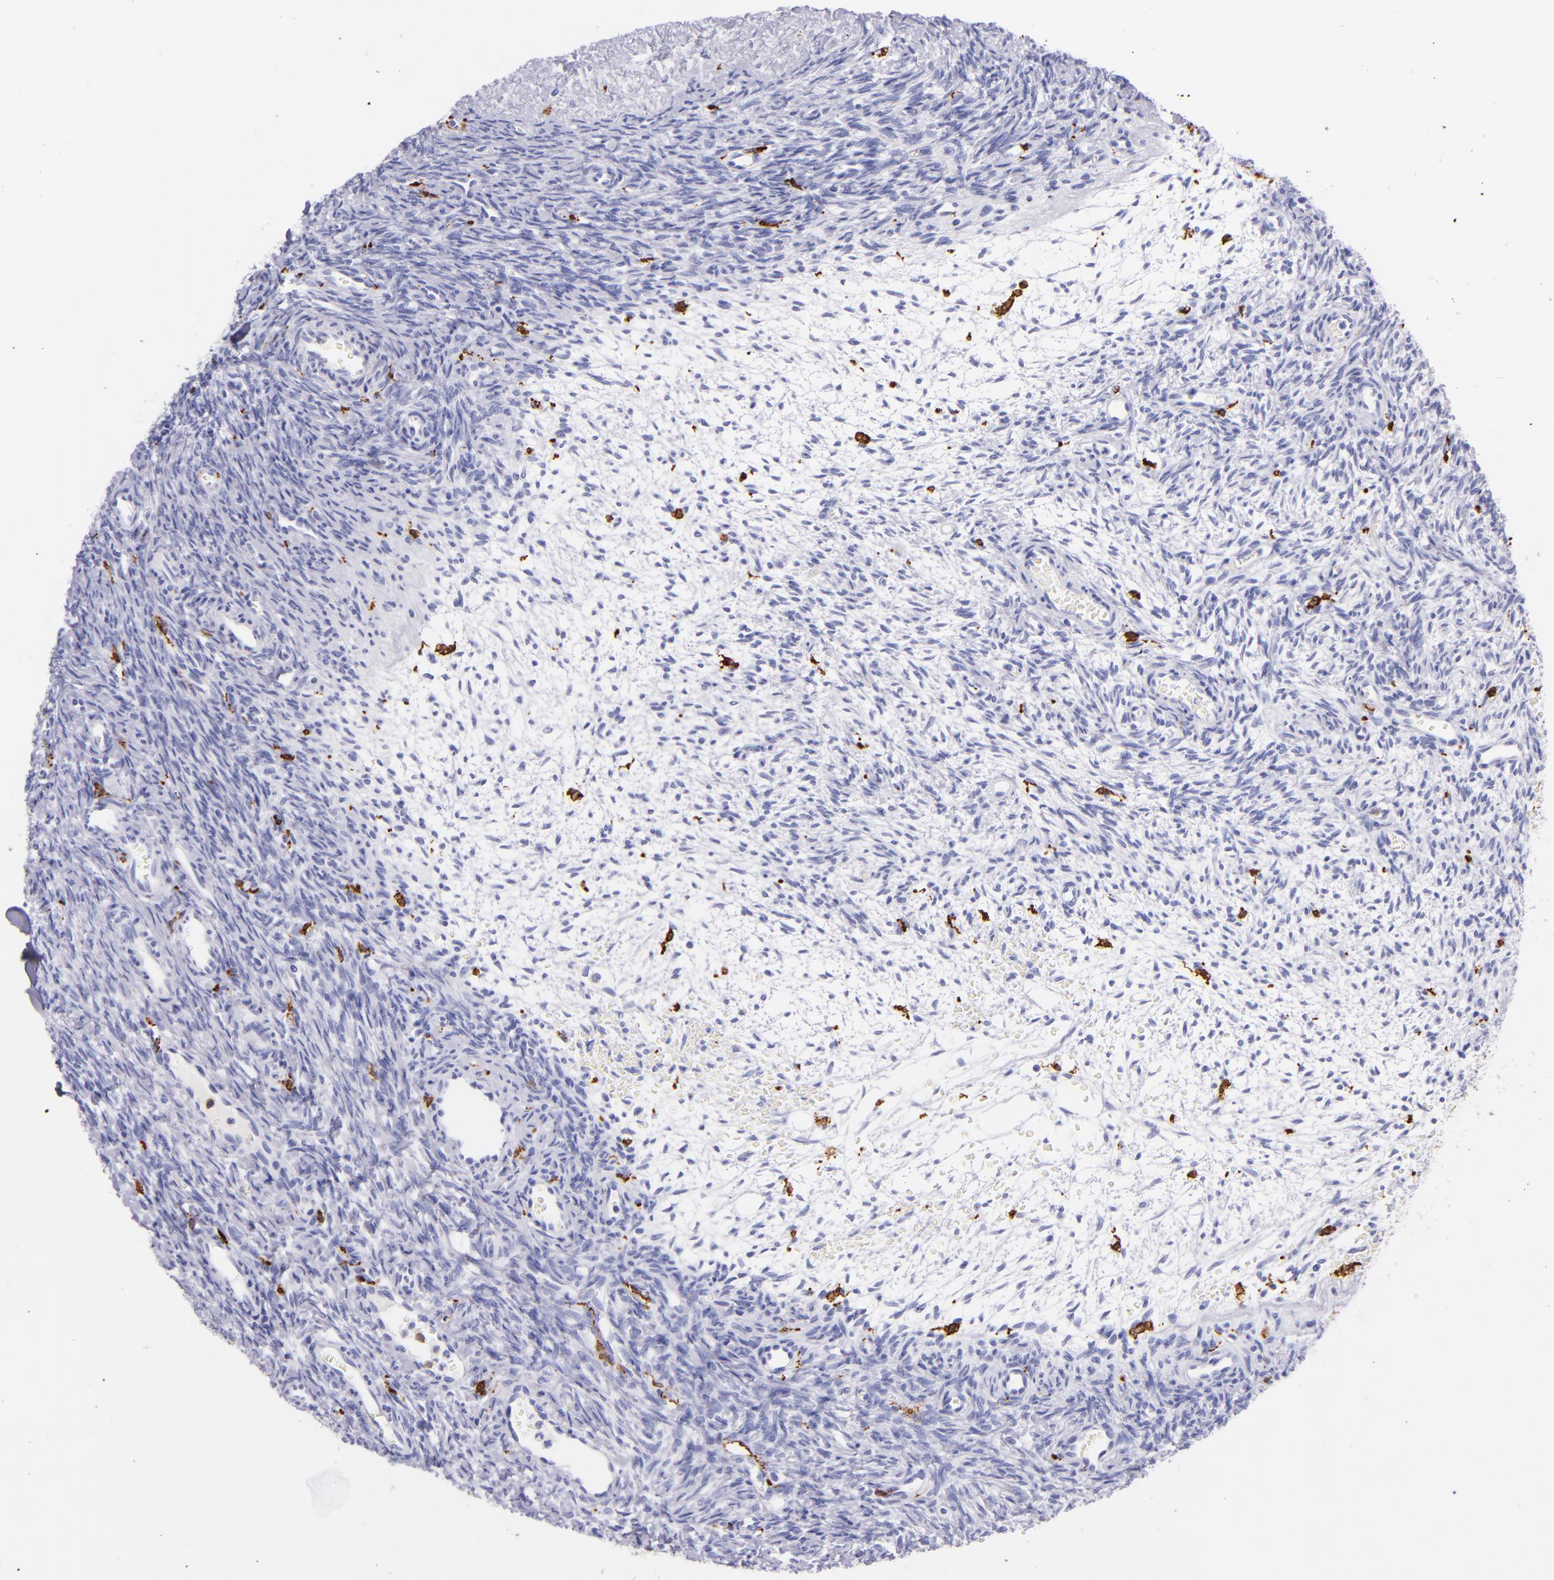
{"staining": {"intensity": "negative", "quantity": "none", "location": "none"}, "tissue": "ovary", "cell_type": "Follicle cells", "image_type": "normal", "snomed": [{"axis": "morphology", "description": "Normal tissue, NOS"}, {"axis": "topography", "description": "Ovary"}], "caption": "Micrograph shows no significant protein expression in follicle cells of benign ovary.", "gene": "CD163", "patient": {"sex": "female", "age": 39}}